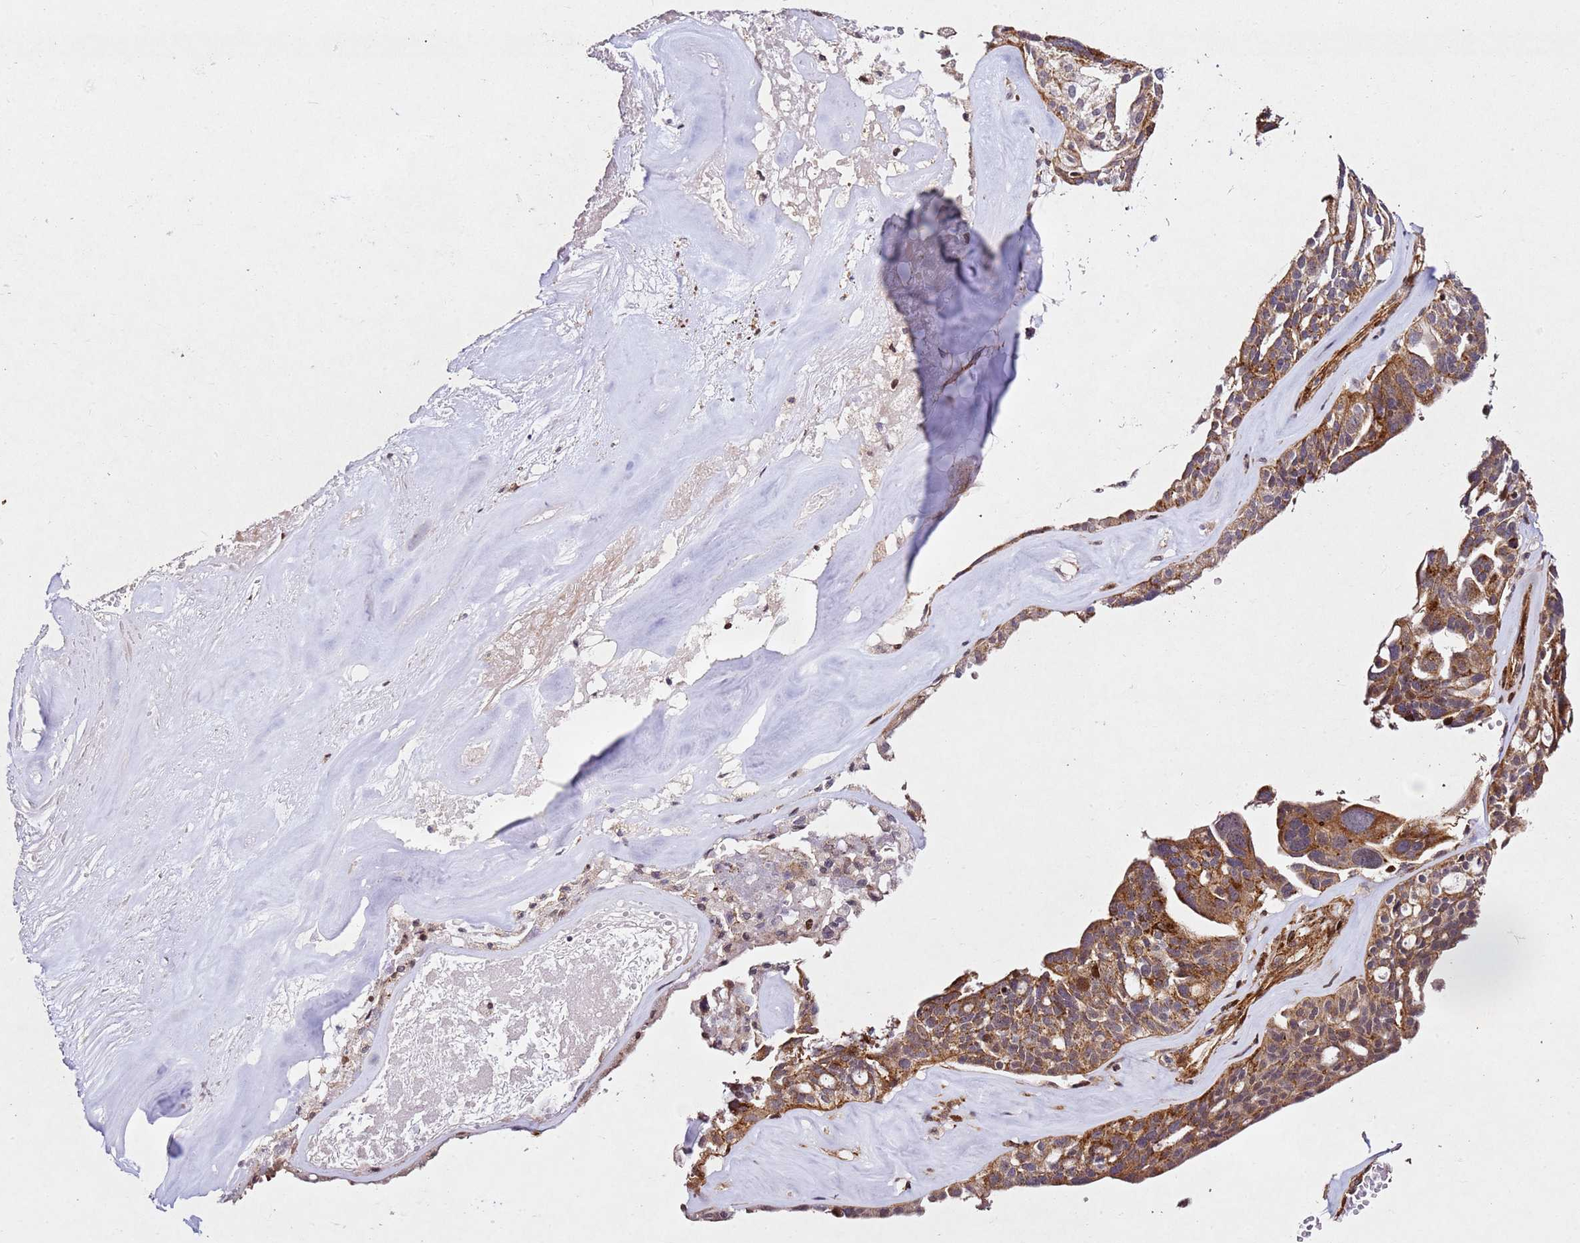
{"staining": {"intensity": "moderate", "quantity": ">75%", "location": "cytoplasmic/membranous"}, "tissue": "ovarian cancer", "cell_type": "Tumor cells", "image_type": "cancer", "snomed": [{"axis": "morphology", "description": "Cystadenocarcinoma, serous, NOS"}, {"axis": "topography", "description": "Ovary"}], "caption": "Tumor cells exhibit medium levels of moderate cytoplasmic/membranous positivity in approximately >75% of cells in ovarian serous cystadenocarcinoma. The staining was performed using DAB, with brown indicating positive protein expression. Nuclei are stained blue with hematoxylin.", "gene": "ZNF296", "patient": {"sex": "female", "age": 59}}